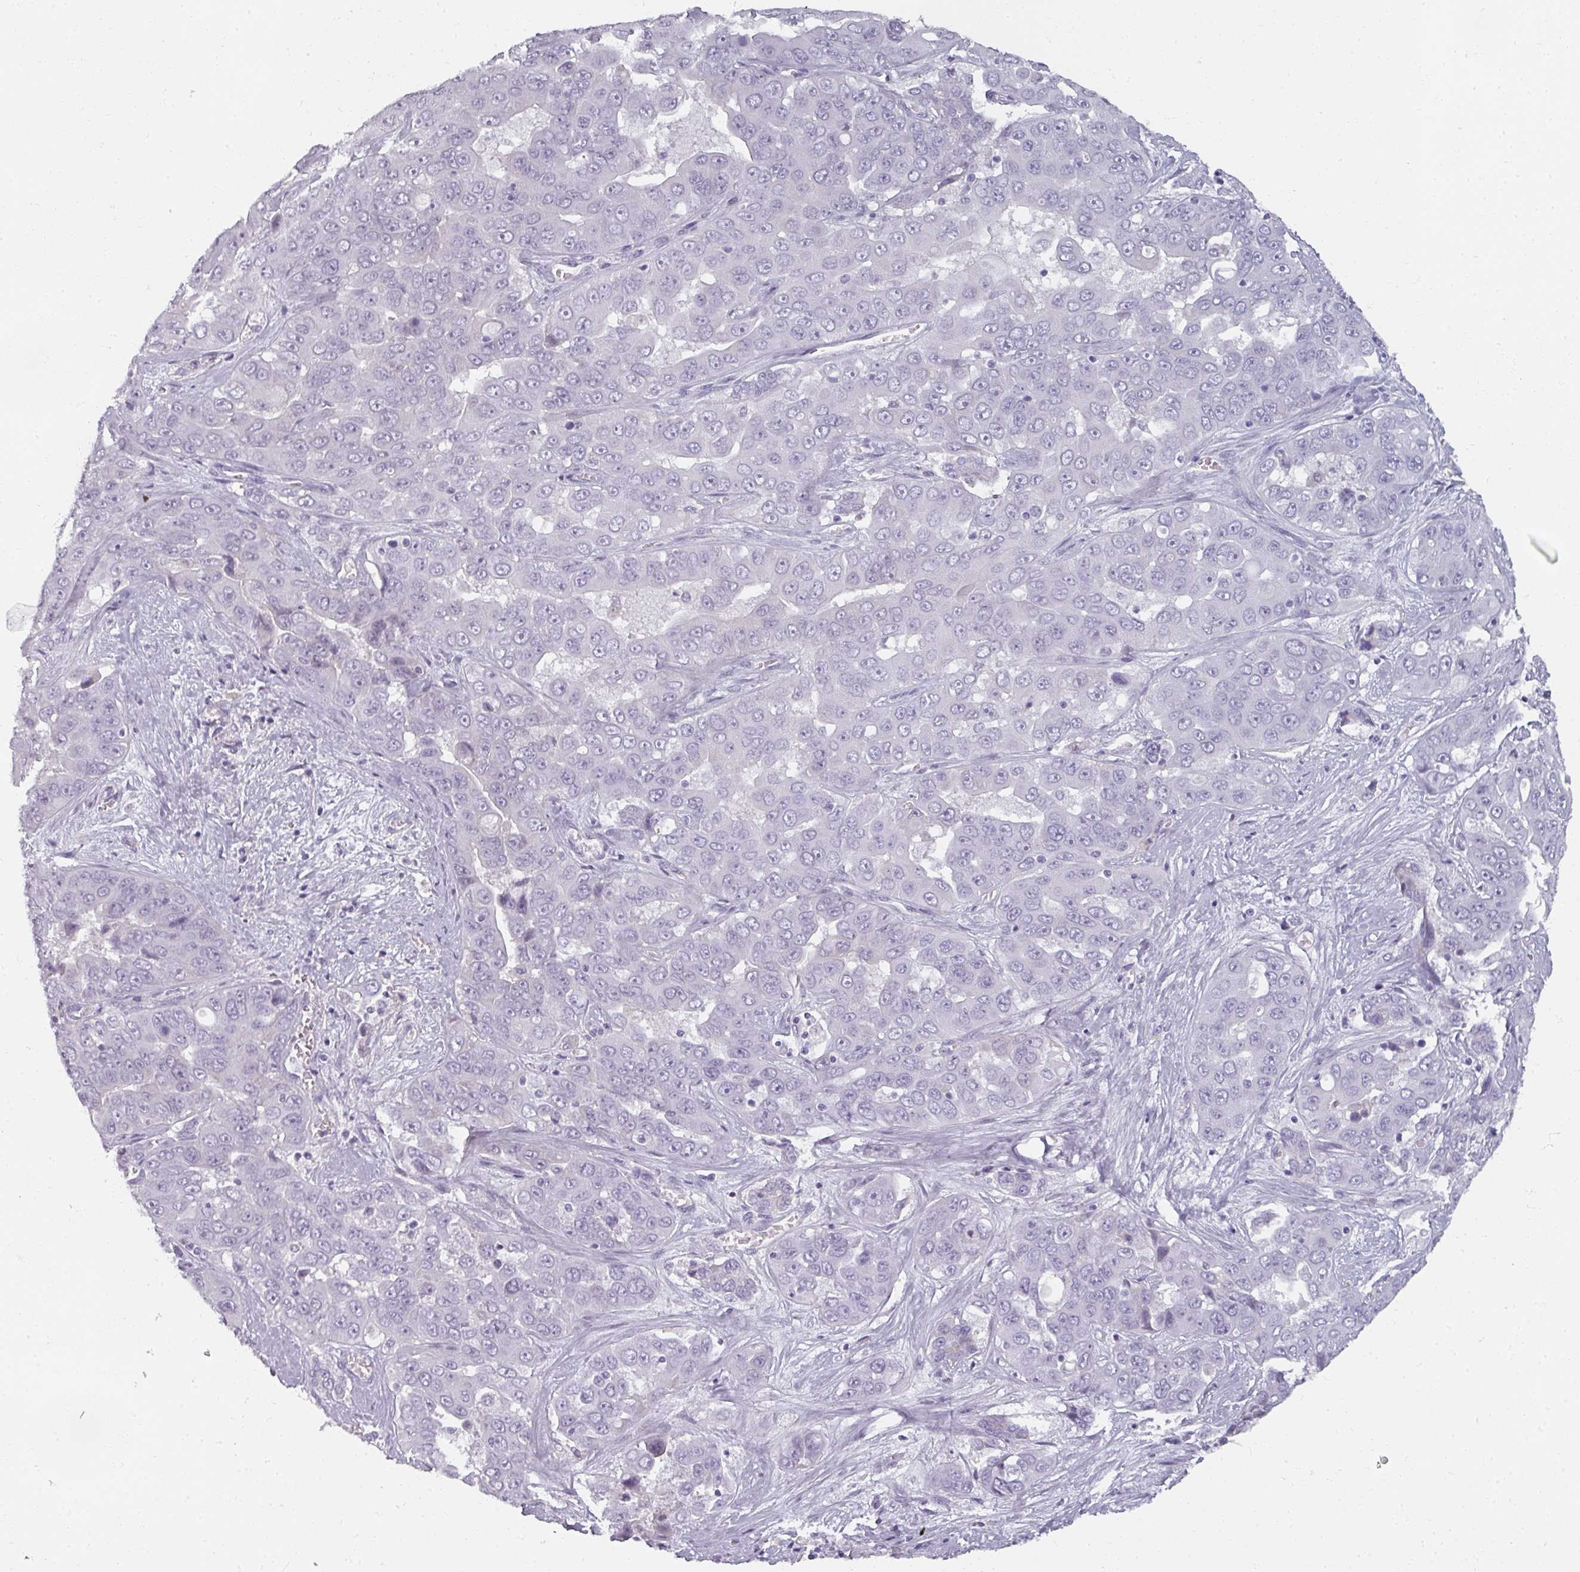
{"staining": {"intensity": "negative", "quantity": "none", "location": "none"}, "tissue": "liver cancer", "cell_type": "Tumor cells", "image_type": "cancer", "snomed": [{"axis": "morphology", "description": "Cholangiocarcinoma"}, {"axis": "topography", "description": "Liver"}], "caption": "The micrograph reveals no significant positivity in tumor cells of liver cholangiocarcinoma.", "gene": "REG3G", "patient": {"sex": "female", "age": 52}}